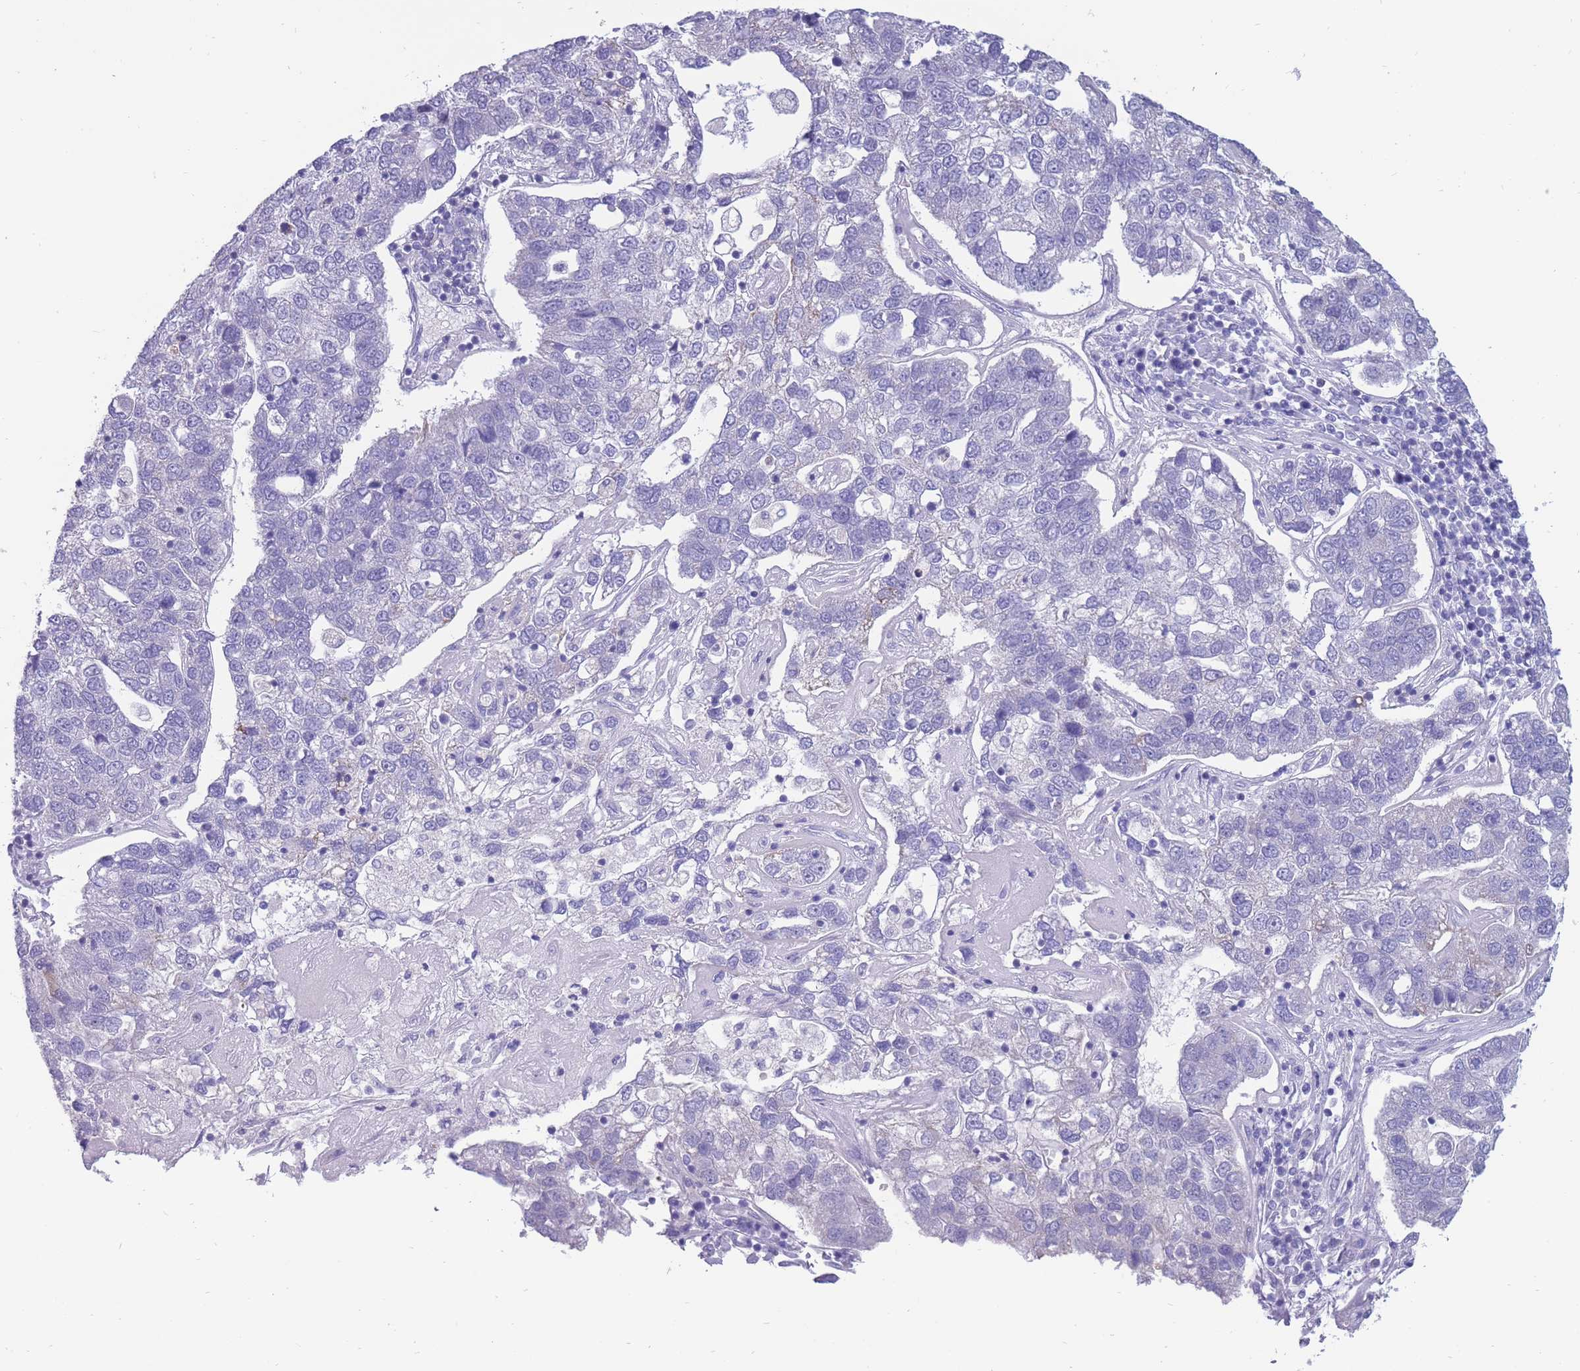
{"staining": {"intensity": "negative", "quantity": "none", "location": "none"}, "tissue": "pancreatic cancer", "cell_type": "Tumor cells", "image_type": "cancer", "snomed": [{"axis": "morphology", "description": "Adenocarcinoma, NOS"}, {"axis": "topography", "description": "Pancreas"}], "caption": "The histopathology image shows no significant staining in tumor cells of pancreatic cancer.", "gene": "INTS2", "patient": {"sex": "female", "age": 61}}